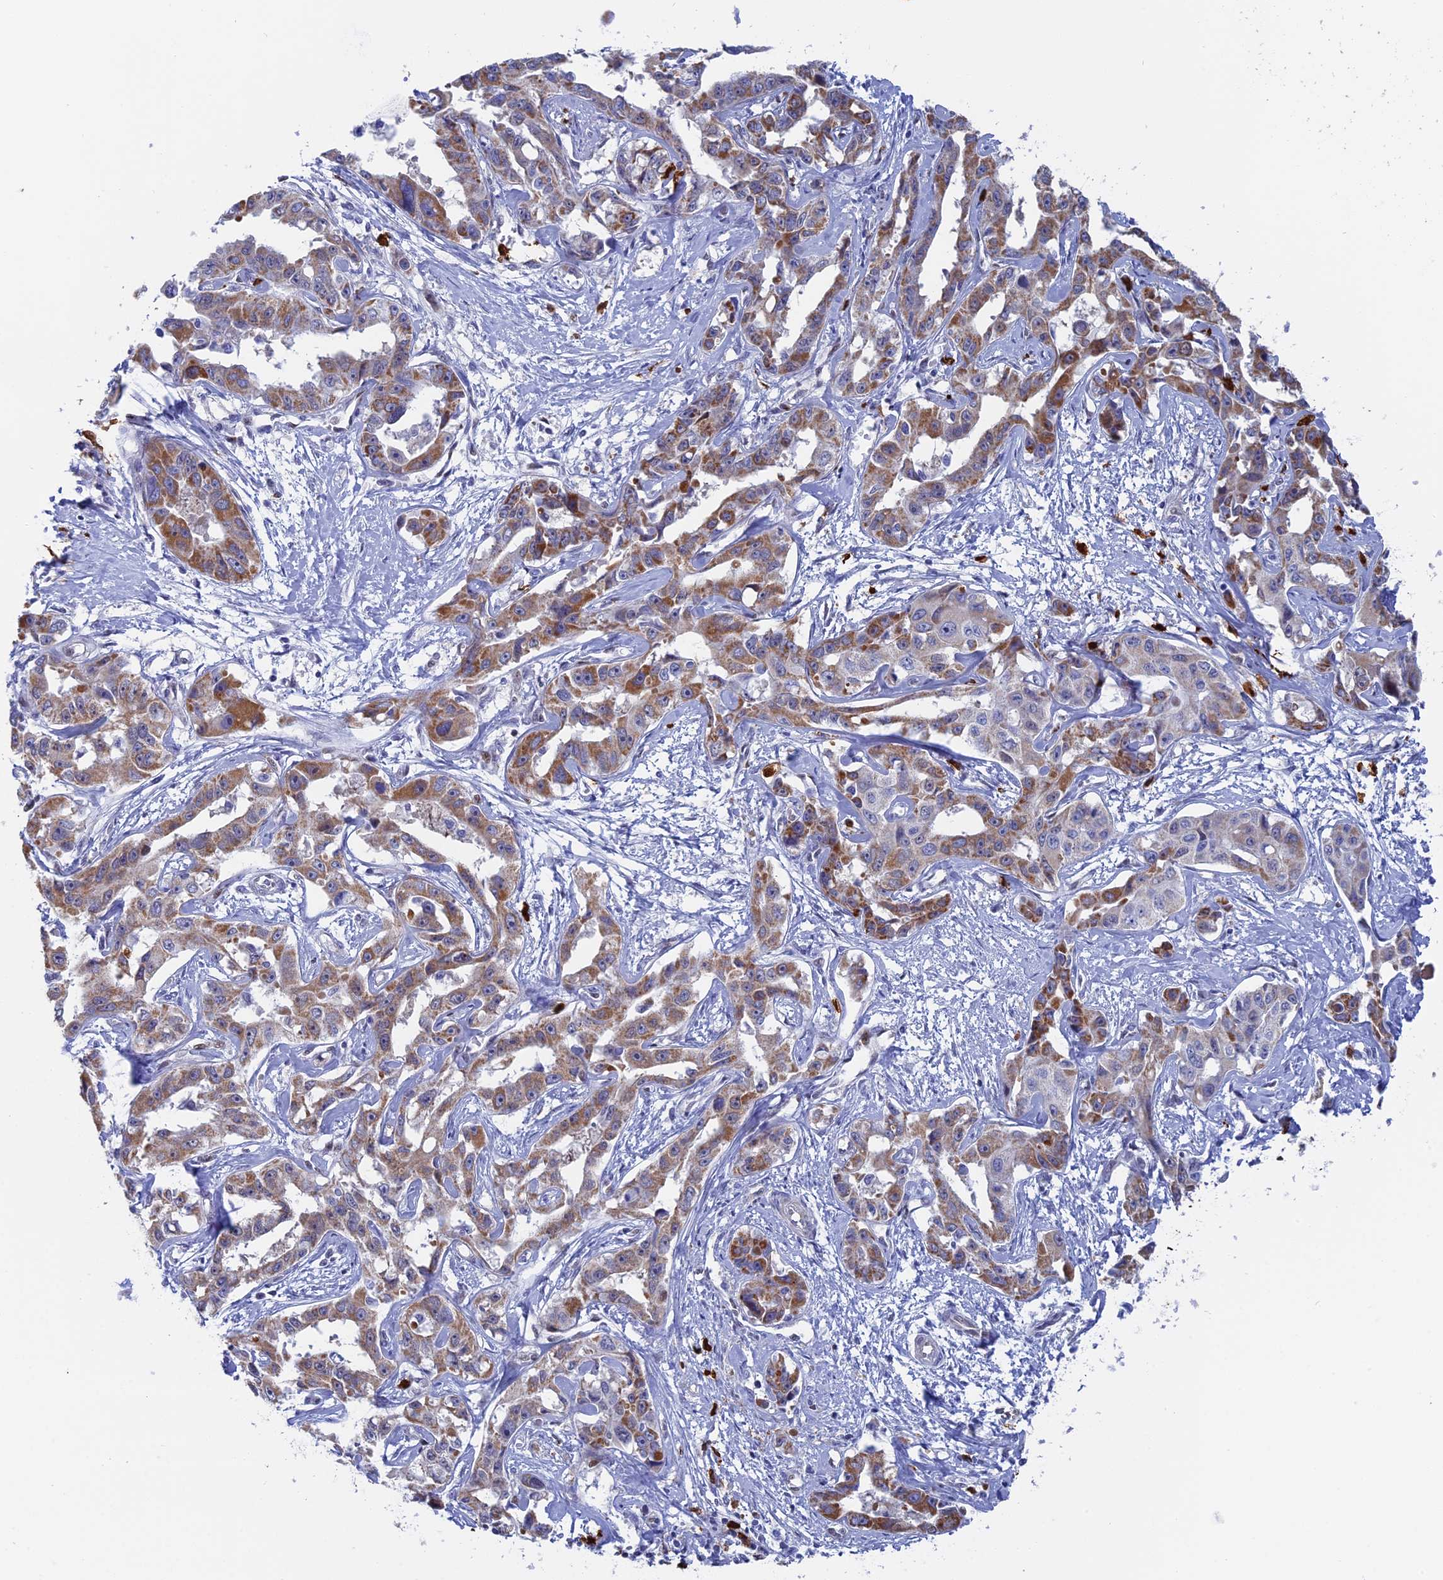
{"staining": {"intensity": "moderate", "quantity": ">75%", "location": "cytoplasmic/membranous"}, "tissue": "liver cancer", "cell_type": "Tumor cells", "image_type": "cancer", "snomed": [{"axis": "morphology", "description": "Cholangiocarcinoma"}, {"axis": "topography", "description": "Liver"}], "caption": "IHC histopathology image of neoplastic tissue: human cholangiocarcinoma (liver) stained using immunohistochemistry (IHC) demonstrates medium levels of moderate protein expression localized specifically in the cytoplasmic/membranous of tumor cells, appearing as a cytoplasmic/membranous brown color.", "gene": "SLC26A1", "patient": {"sex": "male", "age": 59}}